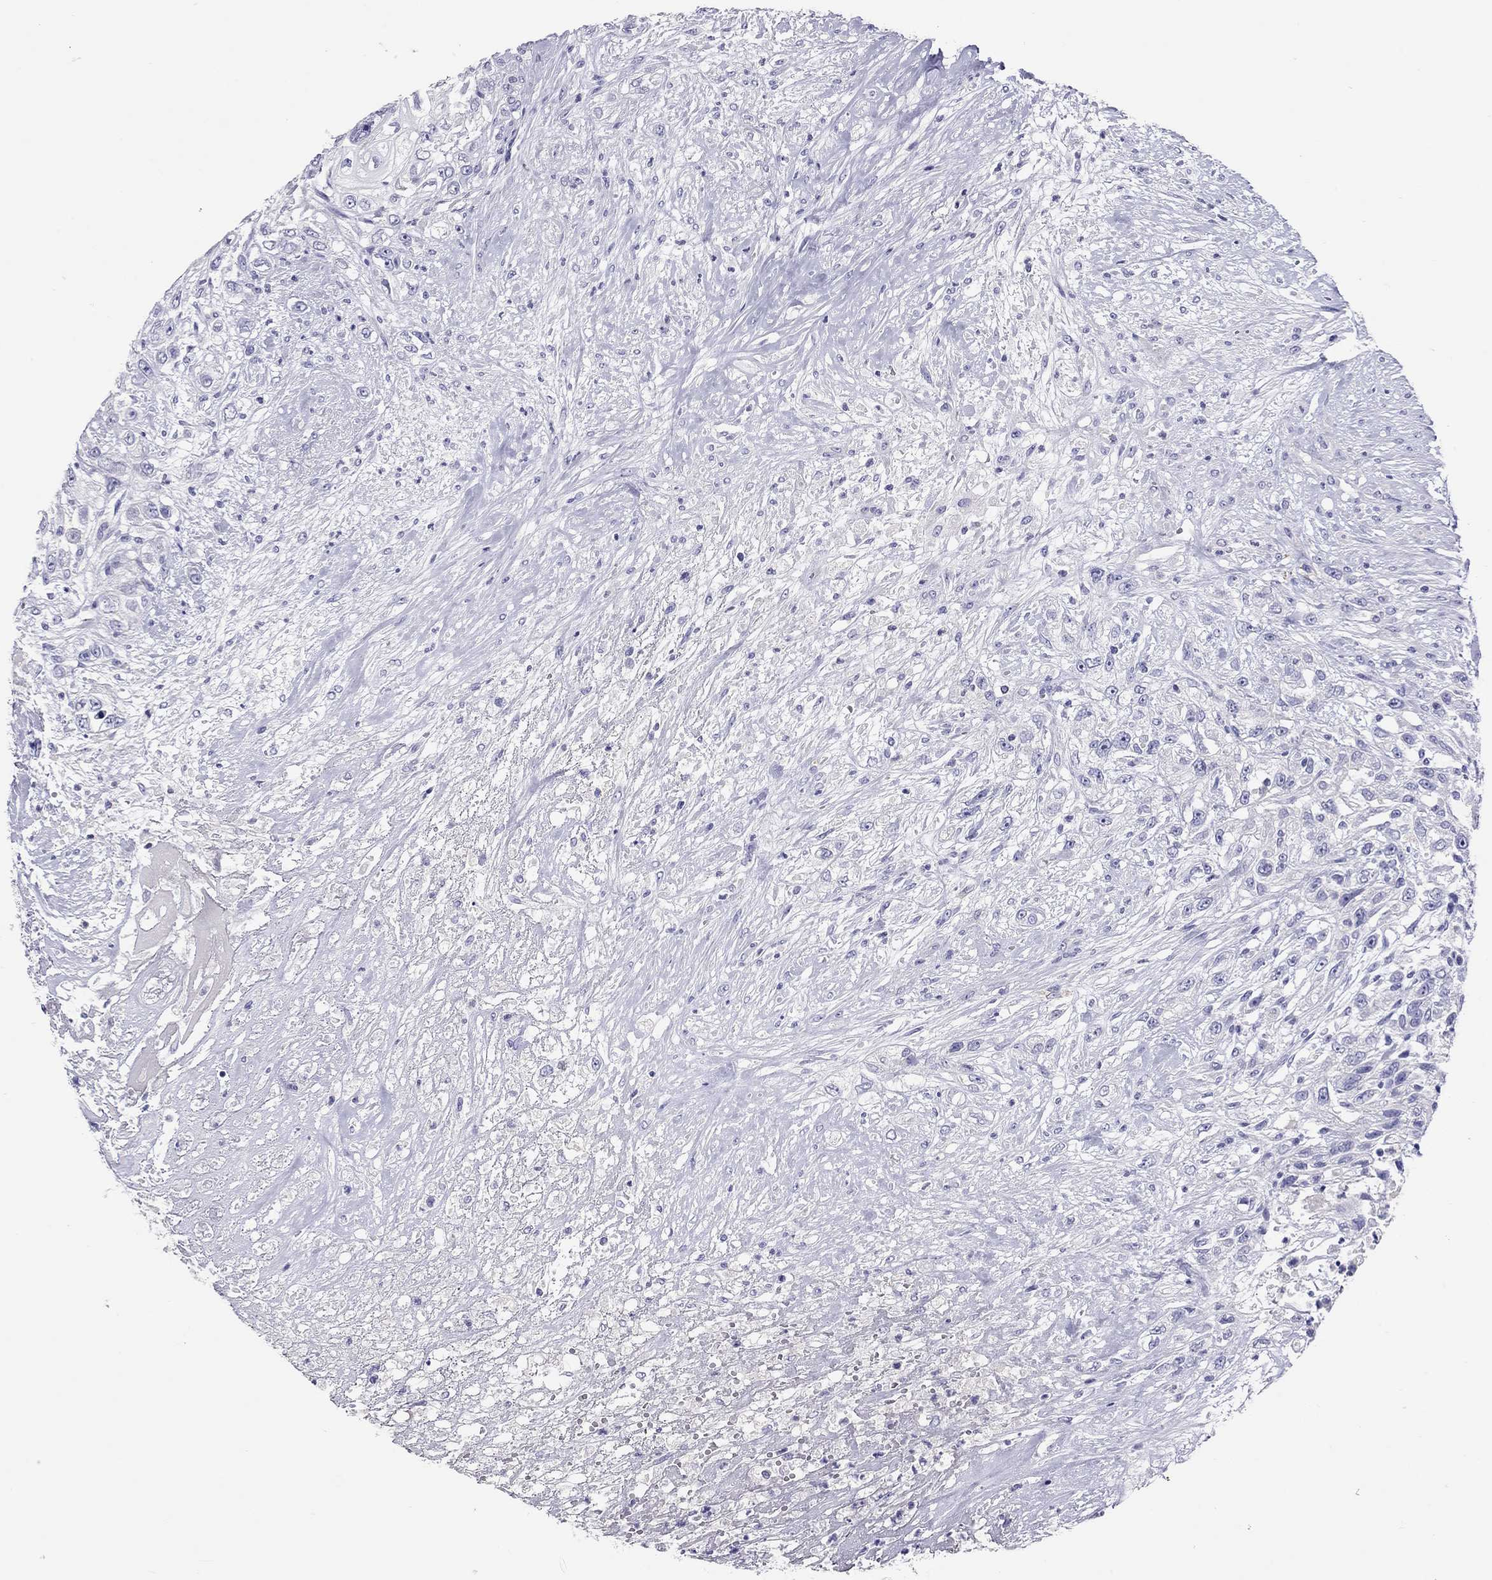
{"staining": {"intensity": "negative", "quantity": "none", "location": "none"}, "tissue": "urothelial cancer", "cell_type": "Tumor cells", "image_type": "cancer", "snomed": [{"axis": "morphology", "description": "Urothelial carcinoma, High grade"}, {"axis": "topography", "description": "Urinary bladder"}], "caption": "DAB (3,3'-diaminobenzidine) immunohistochemical staining of human urothelial cancer displays no significant staining in tumor cells. (DAB (3,3'-diaminobenzidine) IHC, high magnification).", "gene": "CALHM1", "patient": {"sex": "female", "age": 56}}